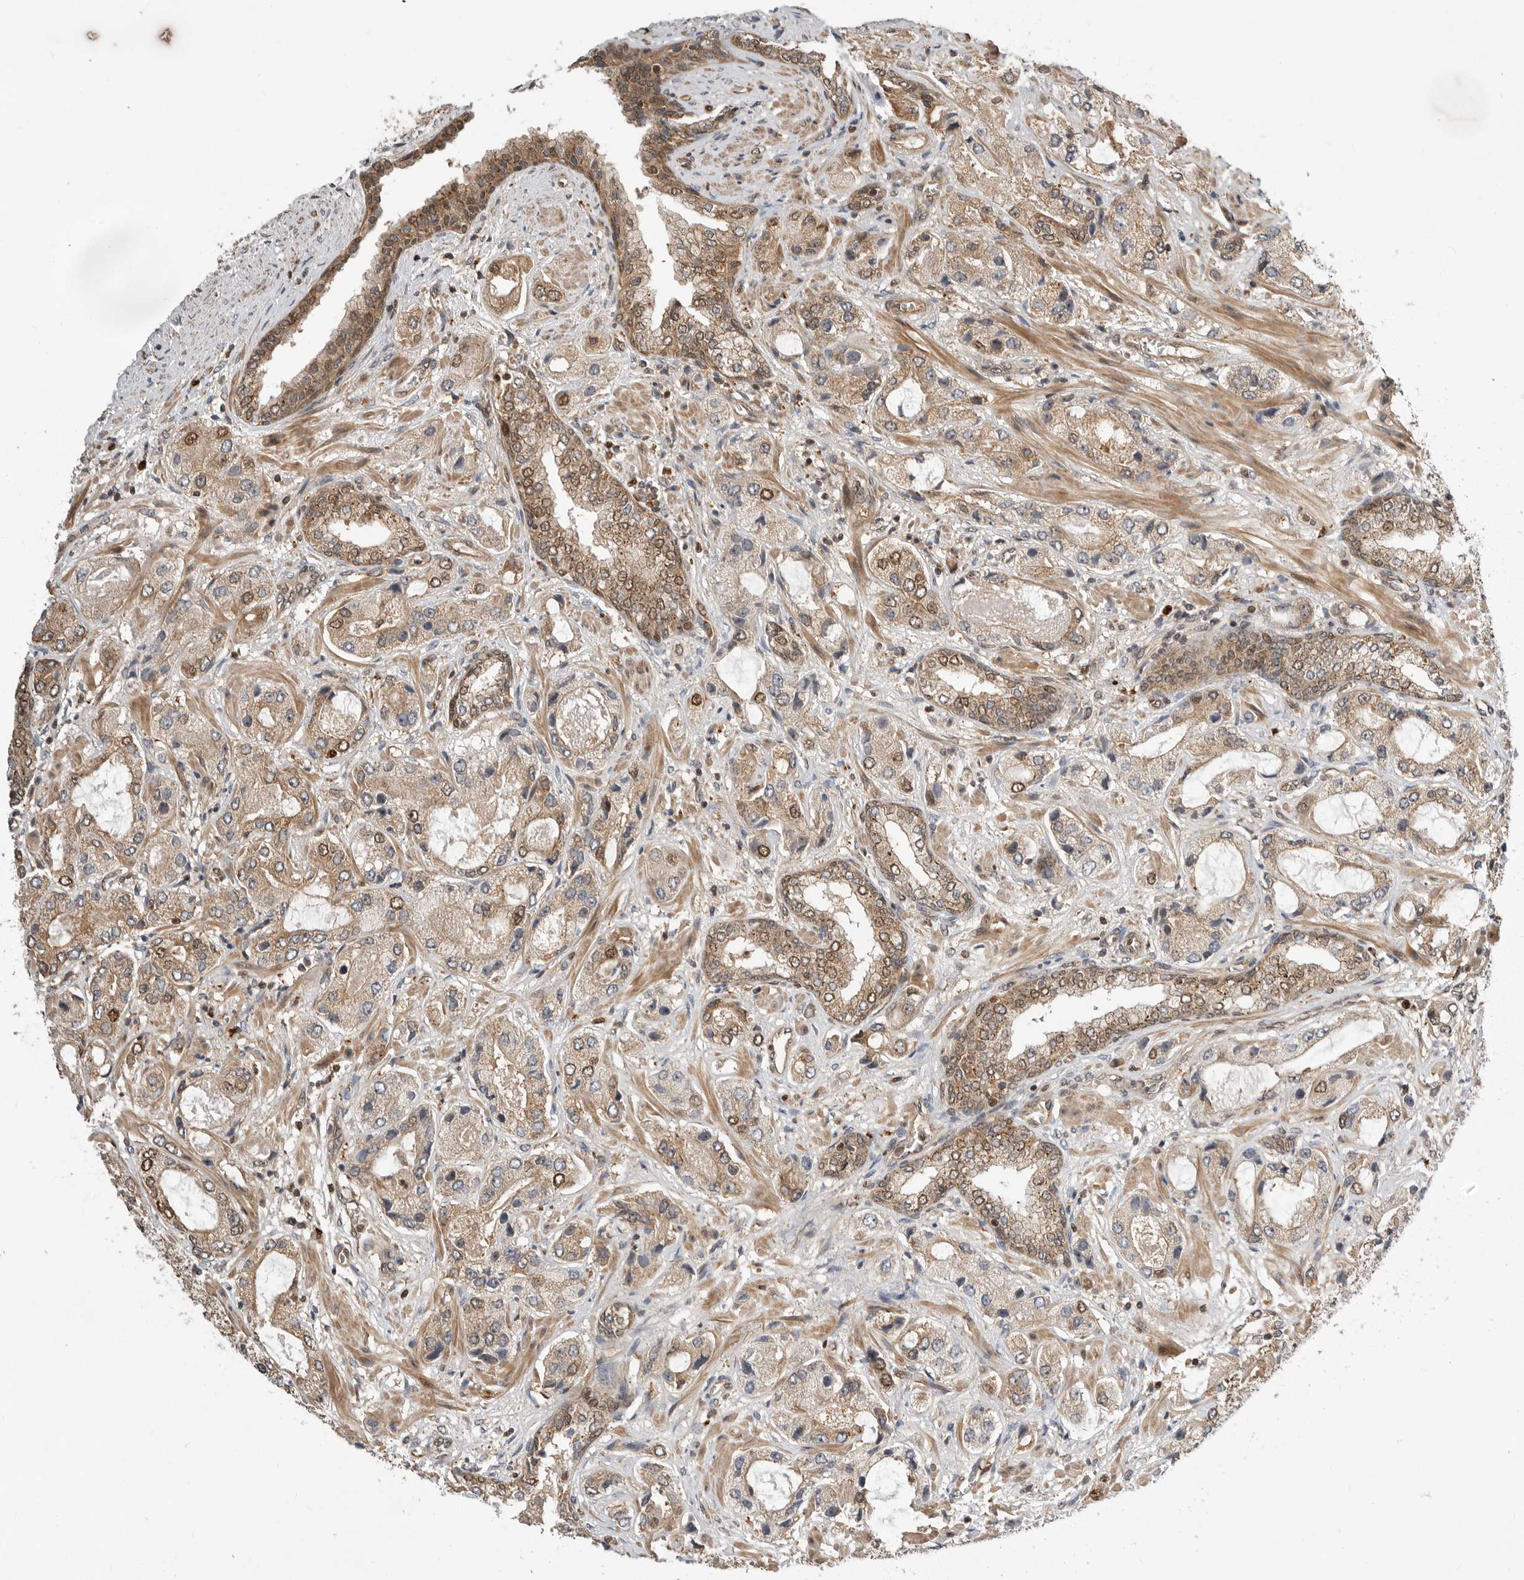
{"staining": {"intensity": "moderate", "quantity": ">75%", "location": "cytoplasmic/membranous,nuclear"}, "tissue": "prostate cancer", "cell_type": "Tumor cells", "image_type": "cancer", "snomed": [{"axis": "morphology", "description": "Normal tissue, NOS"}, {"axis": "morphology", "description": "Adenocarcinoma, High grade"}, {"axis": "topography", "description": "Prostate"}, {"axis": "topography", "description": "Peripheral nerve tissue"}], "caption": "IHC (DAB (3,3'-diaminobenzidine)) staining of human prostate cancer (high-grade adenocarcinoma) demonstrates moderate cytoplasmic/membranous and nuclear protein staining in about >75% of tumor cells.", "gene": "STRAP", "patient": {"sex": "male", "age": 59}}